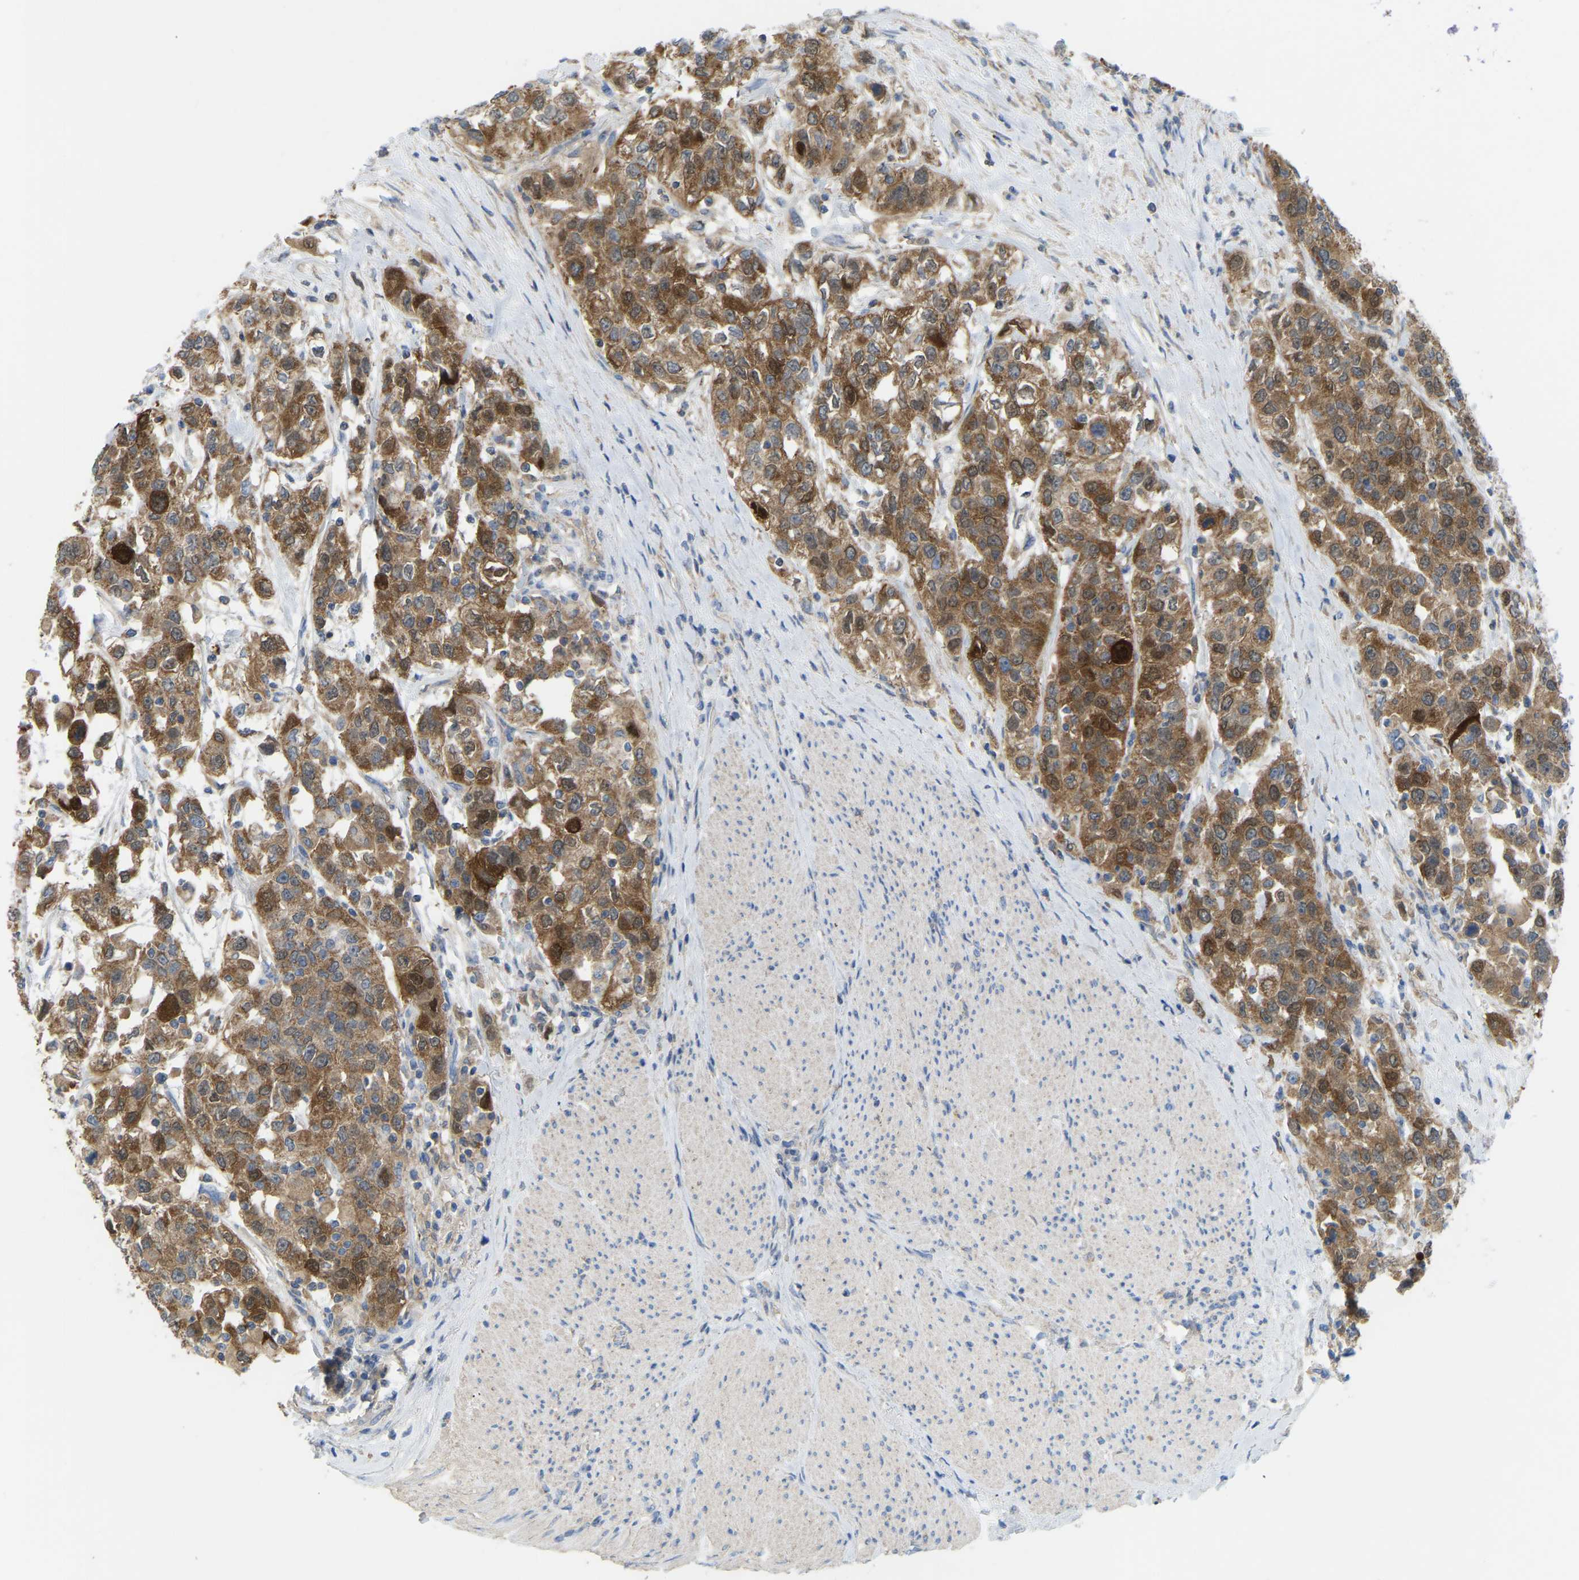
{"staining": {"intensity": "moderate", "quantity": ">75%", "location": "cytoplasmic/membranous"}, "tissue": "urothelial cancer", "cell_type": "Tumor cells", "image_type": "cancer", "snomed": [{"axis": "morphology", "description": "Urothelial carcinoma, High grade"}, {"axis": "topography", "description": "Urinary bladder"}], "caption": "The photomicrograph reveals immunohistochemical staining of urothelial carcinoma (high-grade). There is moderate cytoplasmic/membranous positivity is seen in about >75% of tumor cells.", "gene": "SERPINB5", "patient": {"sex": "female", "age": 80}}